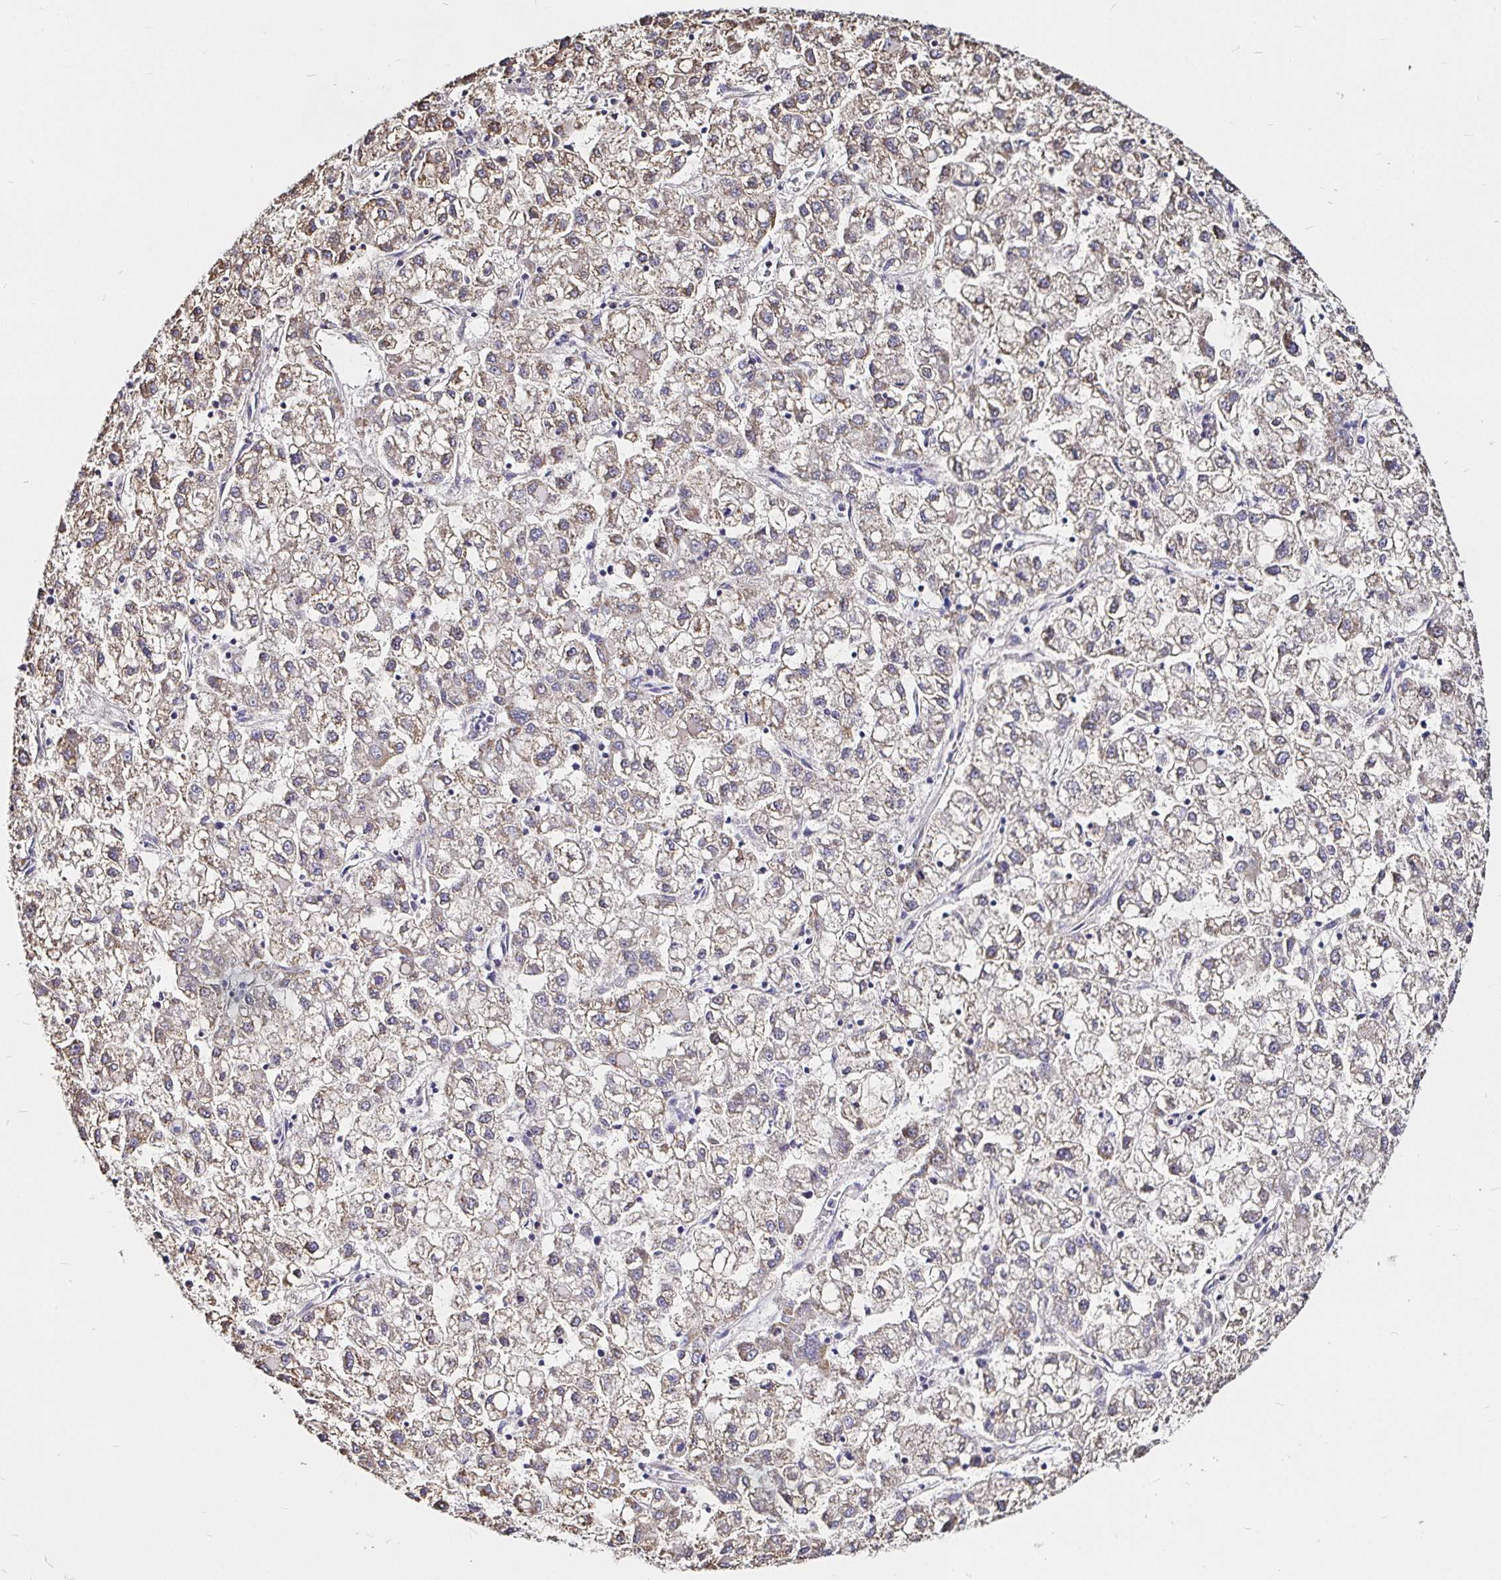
{"staining": {"intensity": "weak", "quantity": "25%-75%", "location": "cytoplasmic/membranous"}, "tissue": "liver cancer", "cell_type": "Tumor cells", "image_type": "cancer", "snomed": [{"axis": "morphology", "description": "Carcinoma, Hepatocellular, NOS"}, {"axis": "topography", "description": "Liver"}], "caption": "A brown stain highlights weak cytoplasmic/membranous staining of a protein in liver cancer tumor cells.", "gene": "PGAM2", "patient": {"sex": "male", "age": 40}}